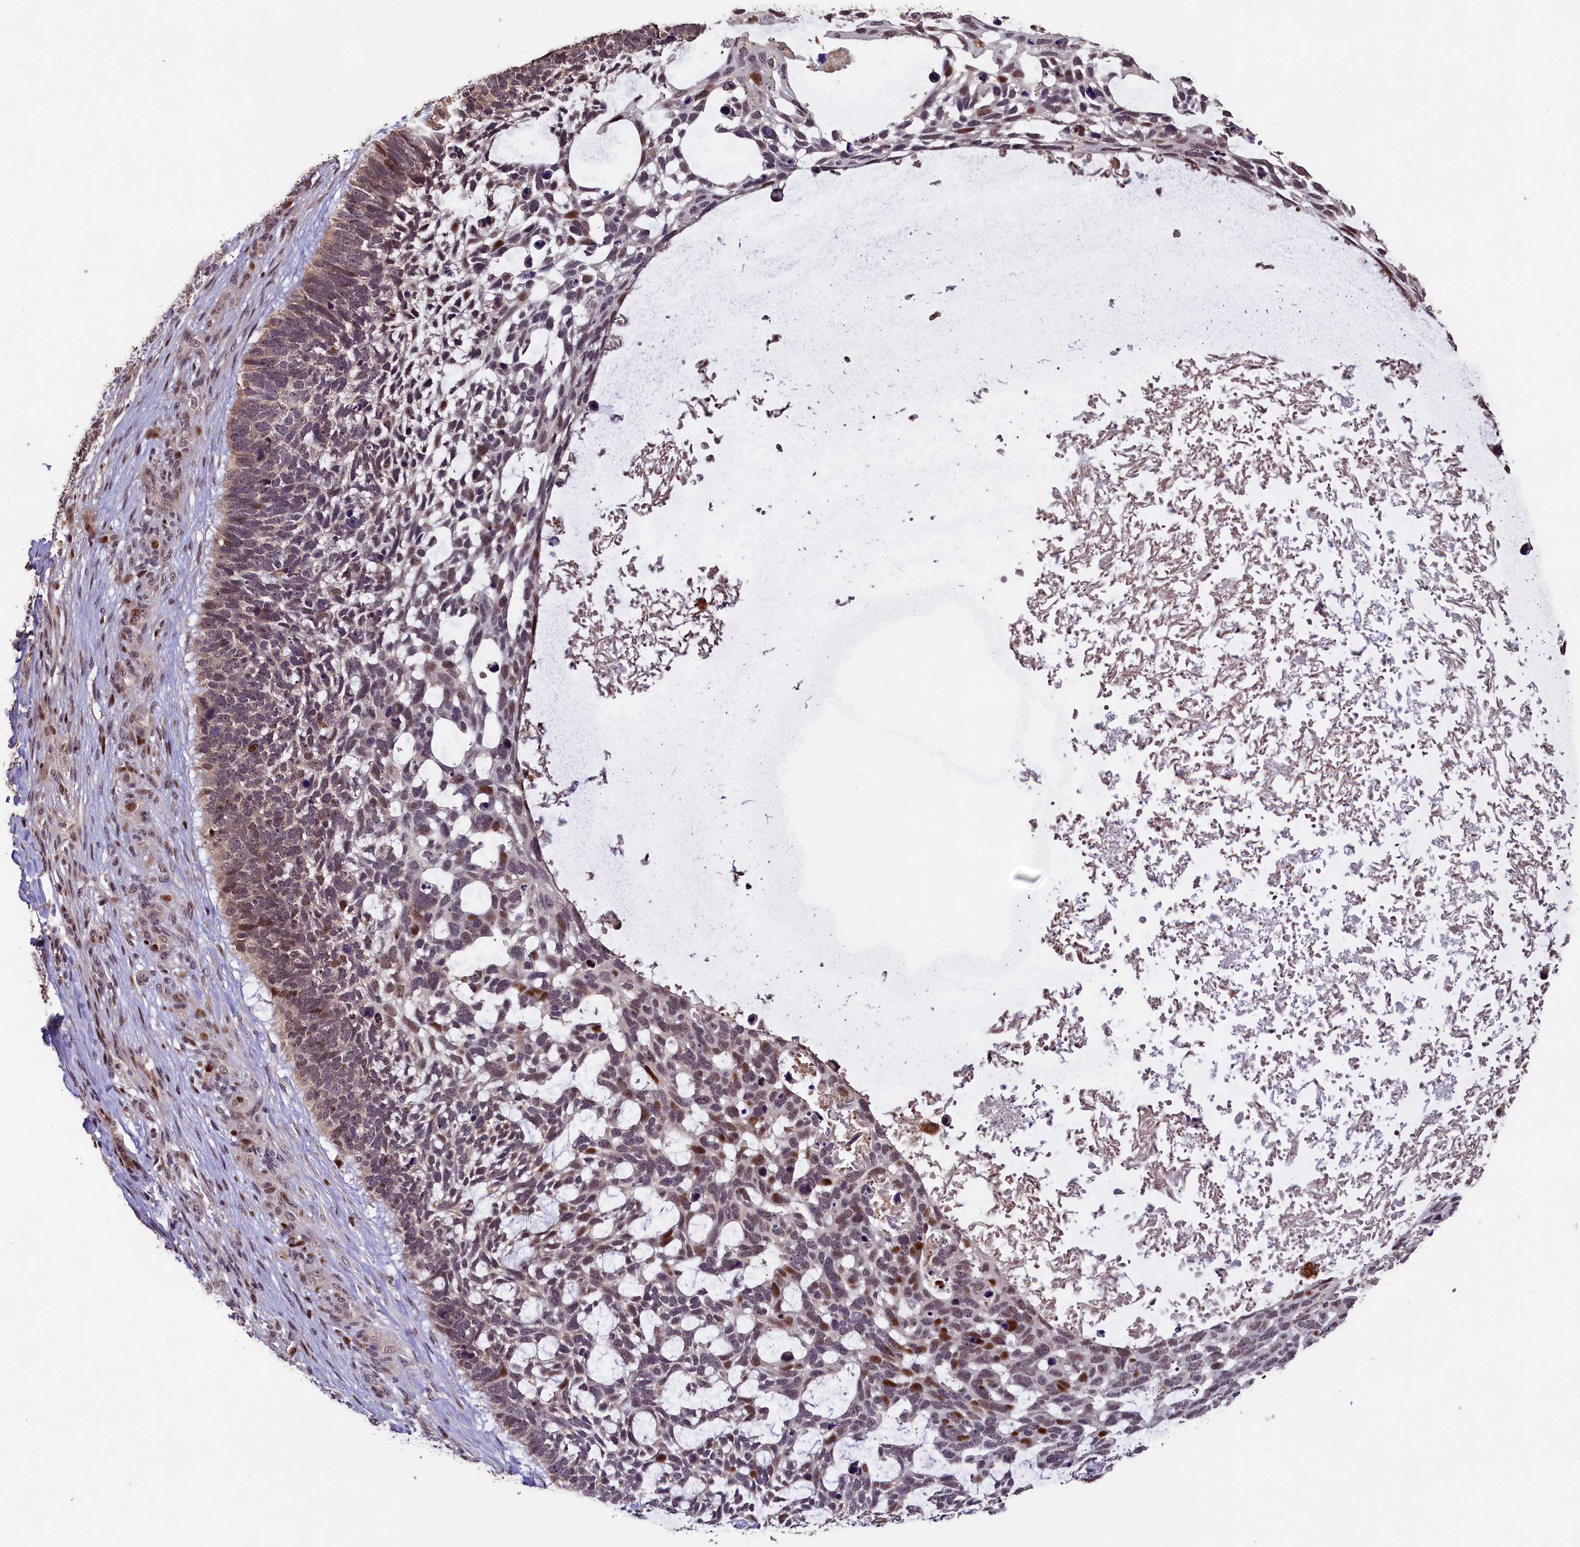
{"staining": {"intensity": "moderate", "quantity": "25%-75%", "location": "nuclear"}, "tissue": "skin cancer", "cell_type": "Tumor cells", "image_type": "cancer", "snomed": [{"axis": "morphology", "description": "Basal cell carcinoma"}, {"axis": "topography", "description": "Skin"}], "caption": "Immunohistochemistry histopathology image of neoplastic tissue: human skin cancer stained using IHC demonstrates medium levels of moderate protein expression localized specifically in the nuclear of tumor cells, appearing as a nuclear brown color.", "gene": "PHAF1", "patient": {"sex": "male", "age": 88}}